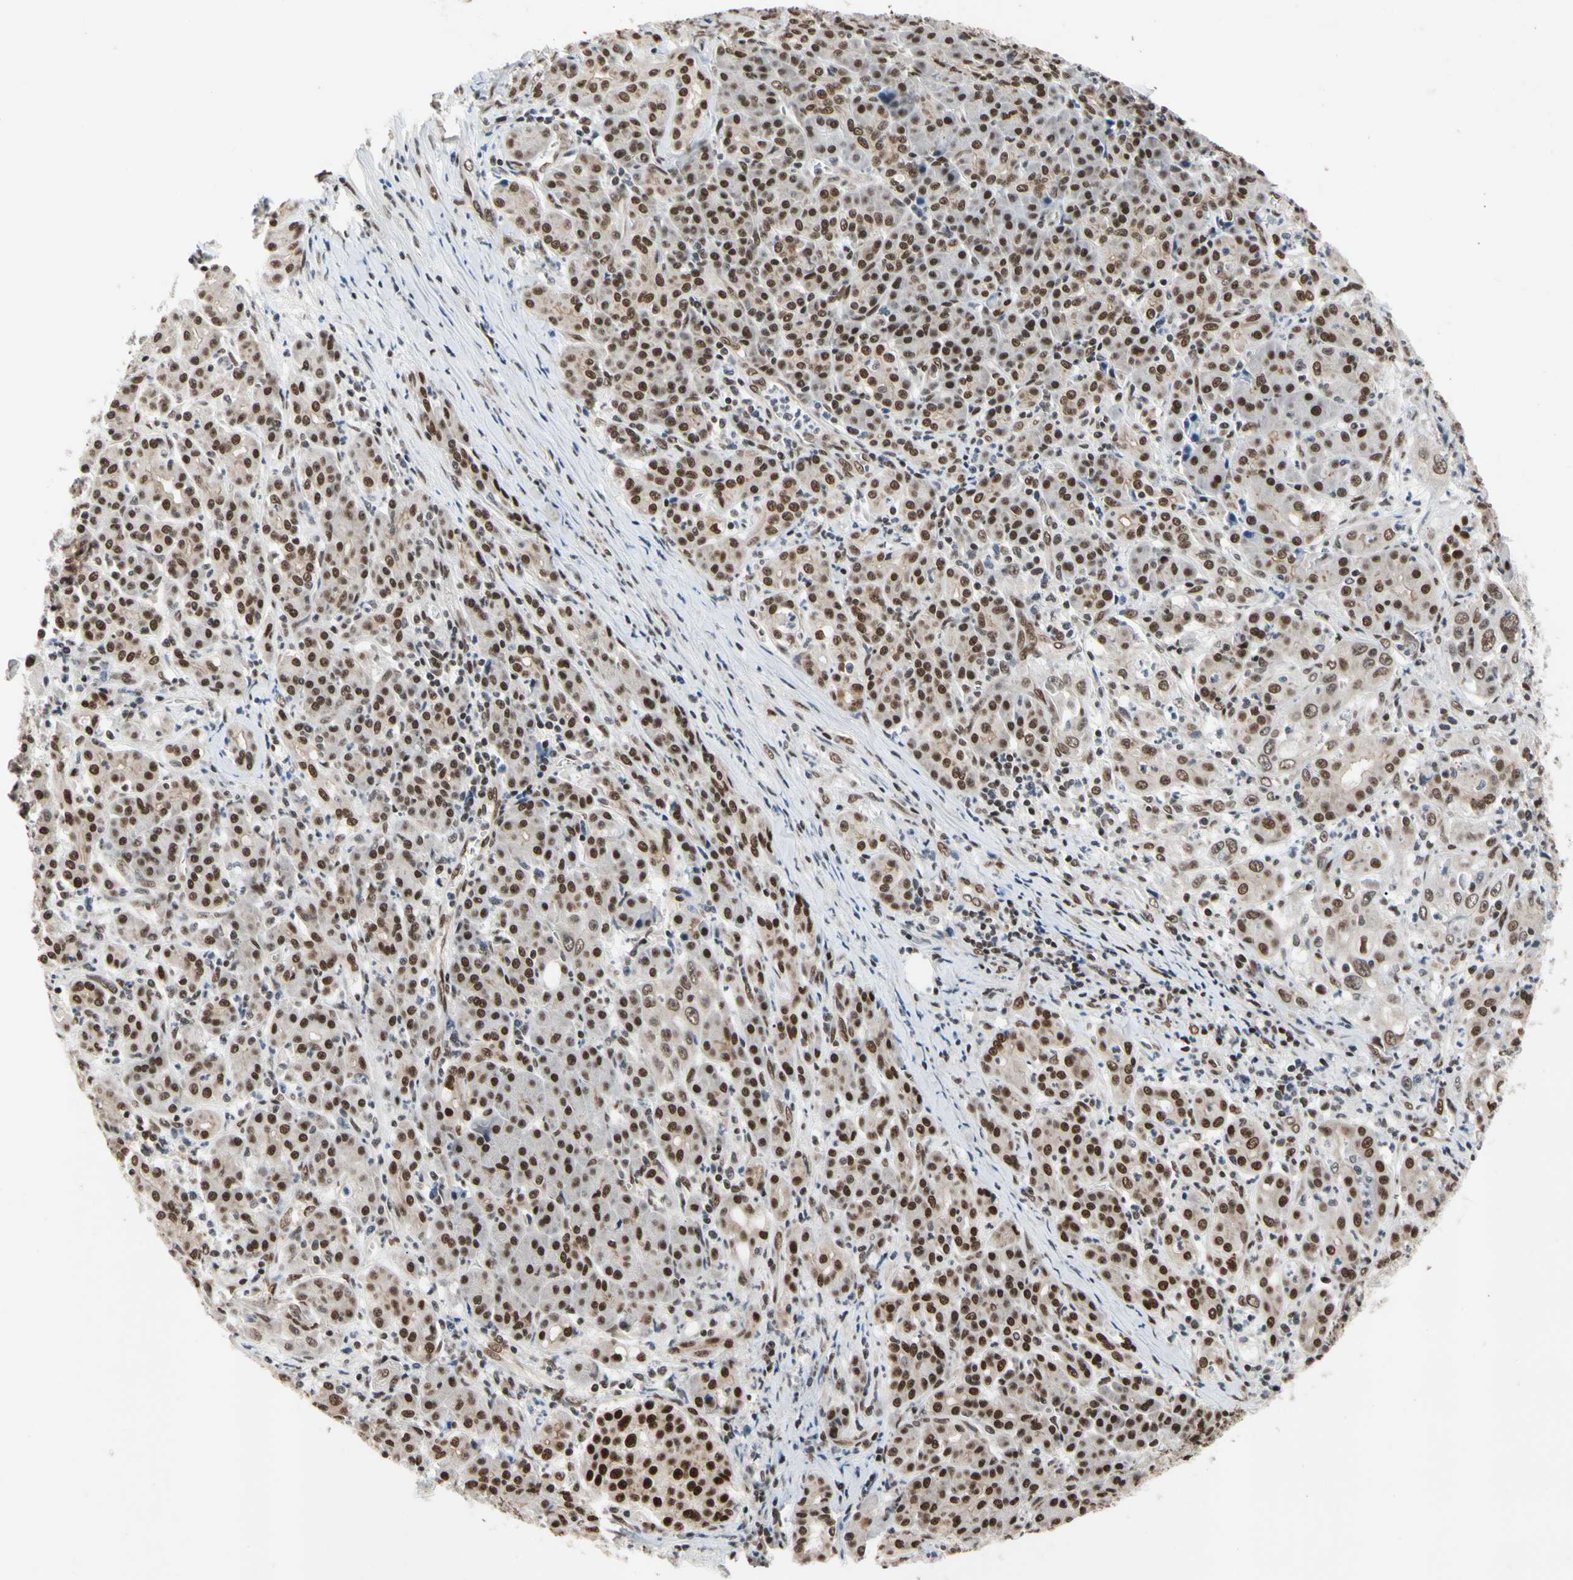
{"staining": {"intensity": "weak", "quantity": "25%-75%", "location": "nuclear"}, "tissue": "pancreatic cancer", "cell_type": "Tumor cells", "image_type": "cancer", "snomed": [{"axis": "morphology", "description": "Adenocarcinoma, NOS"}, {"axis": "topography", "description": "Pancreas"}], "caption": "Weak nuclear expression is appreciated in about 25%-75% of tumor cells in pancreatic adenocarcinoma.", "gene": "FAM98B", "patient": {"sex": "male", "age": 70}}